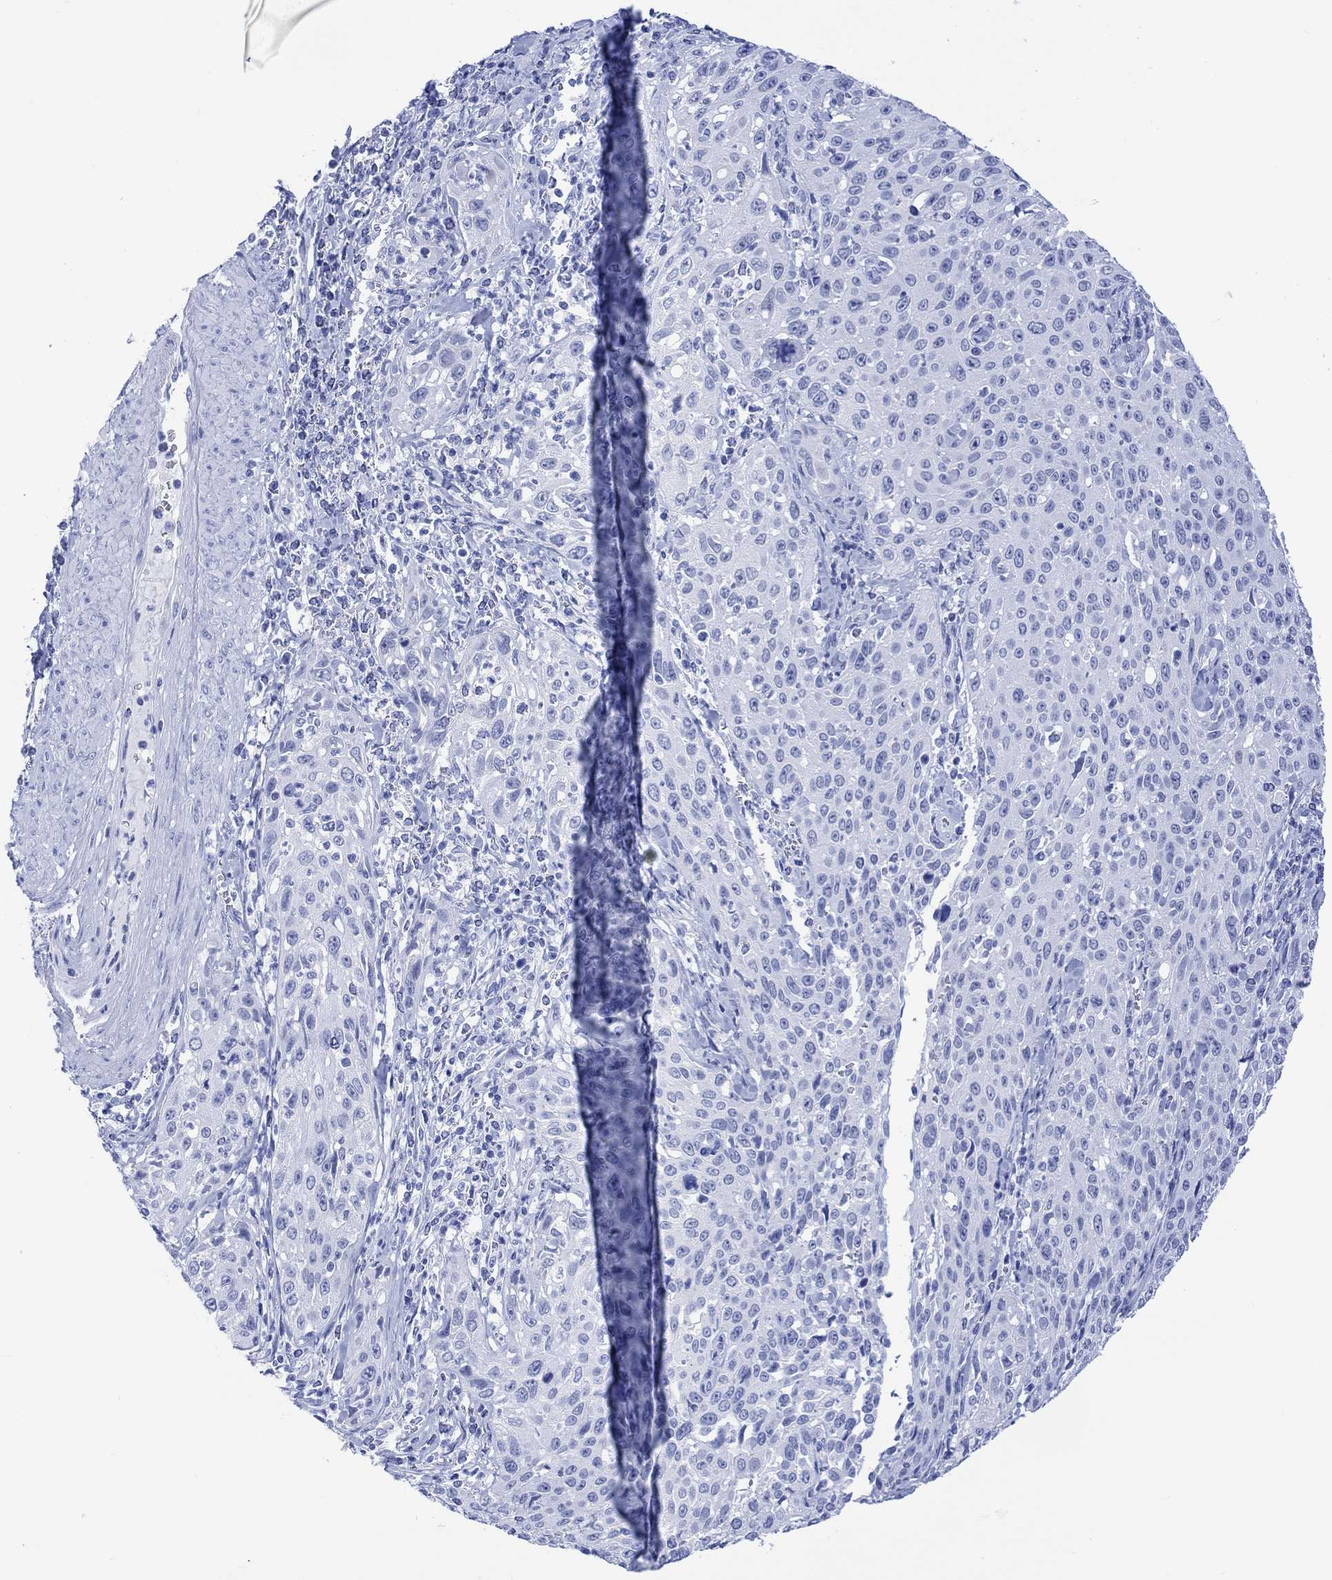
{"staining": {"intensity": "negative", "quantity": "none", "location": "none"}, "tissue": "cervical cancer", "cell_type": "Tumor cells", "image_type": "cancer", "snomed": [{"axis": "morphology", "description": "Squamous cell carcinoma, NOS"}, {"axis": "topography", "description": "Cervix"}], "caption": "Tumor cells are negative for protein expression in human cervical cancer (squamous cell carcinoma).", "gene": "CELF4", "patient": {"sex": "female", "age": 26}}